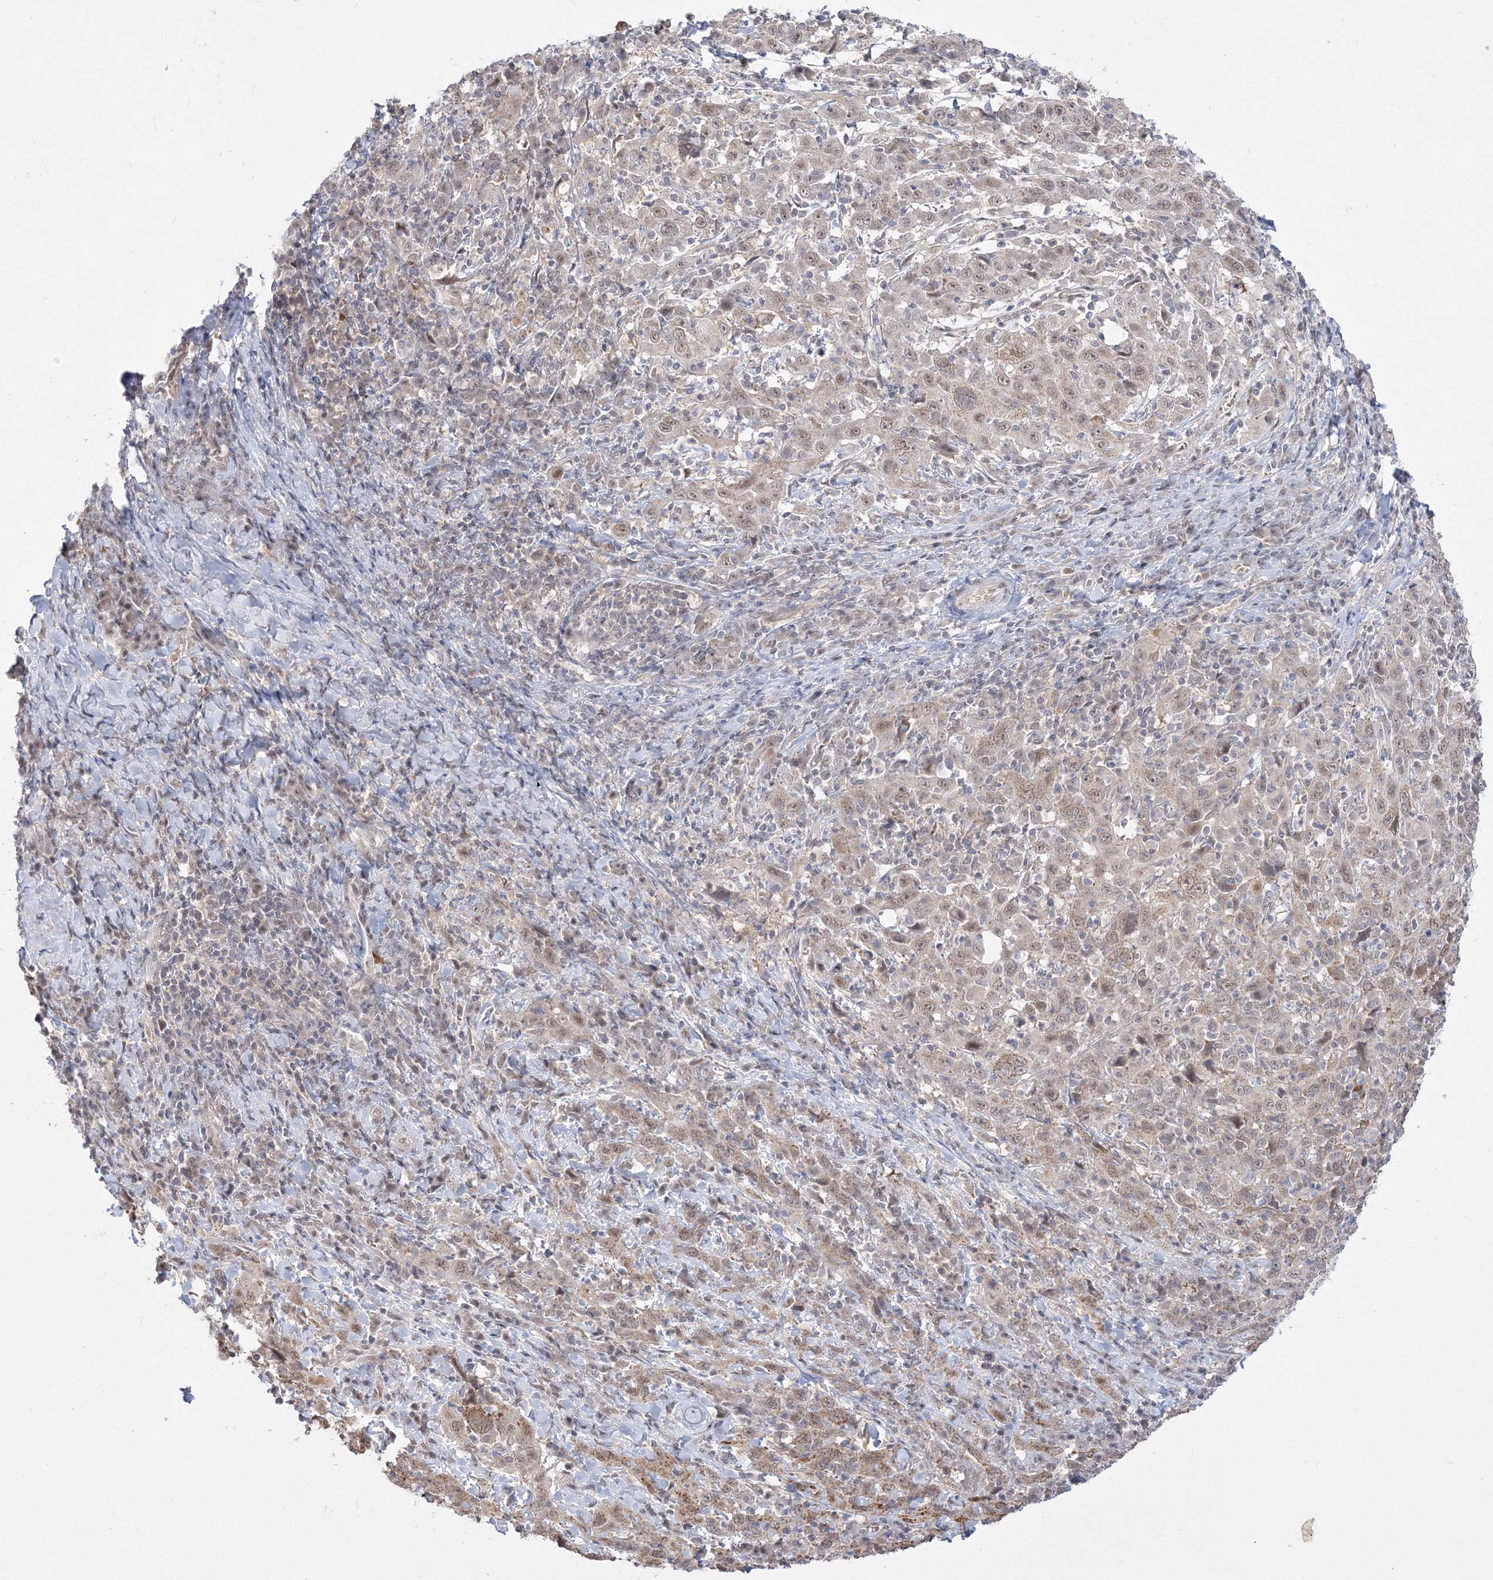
{"staining": {"intensity": "weak", "quantity": ">75%", "location": "nuclear"}, "tissue": "cervical cancer", "cell_type": "Tumor cells", "image_type": "cancer", "snomed": [{"axis": "morphology", "description": "Squamous cell carcinoma, NOS"}, {"axis": "topography", "description": "Cervix"}], "caption": "Human cervical squamous cell carcinoma stained with a protein marker reveals weak staining in tumor cells.", "gene": "COPS4", "patient": {"sex": "female", "age": 46}}